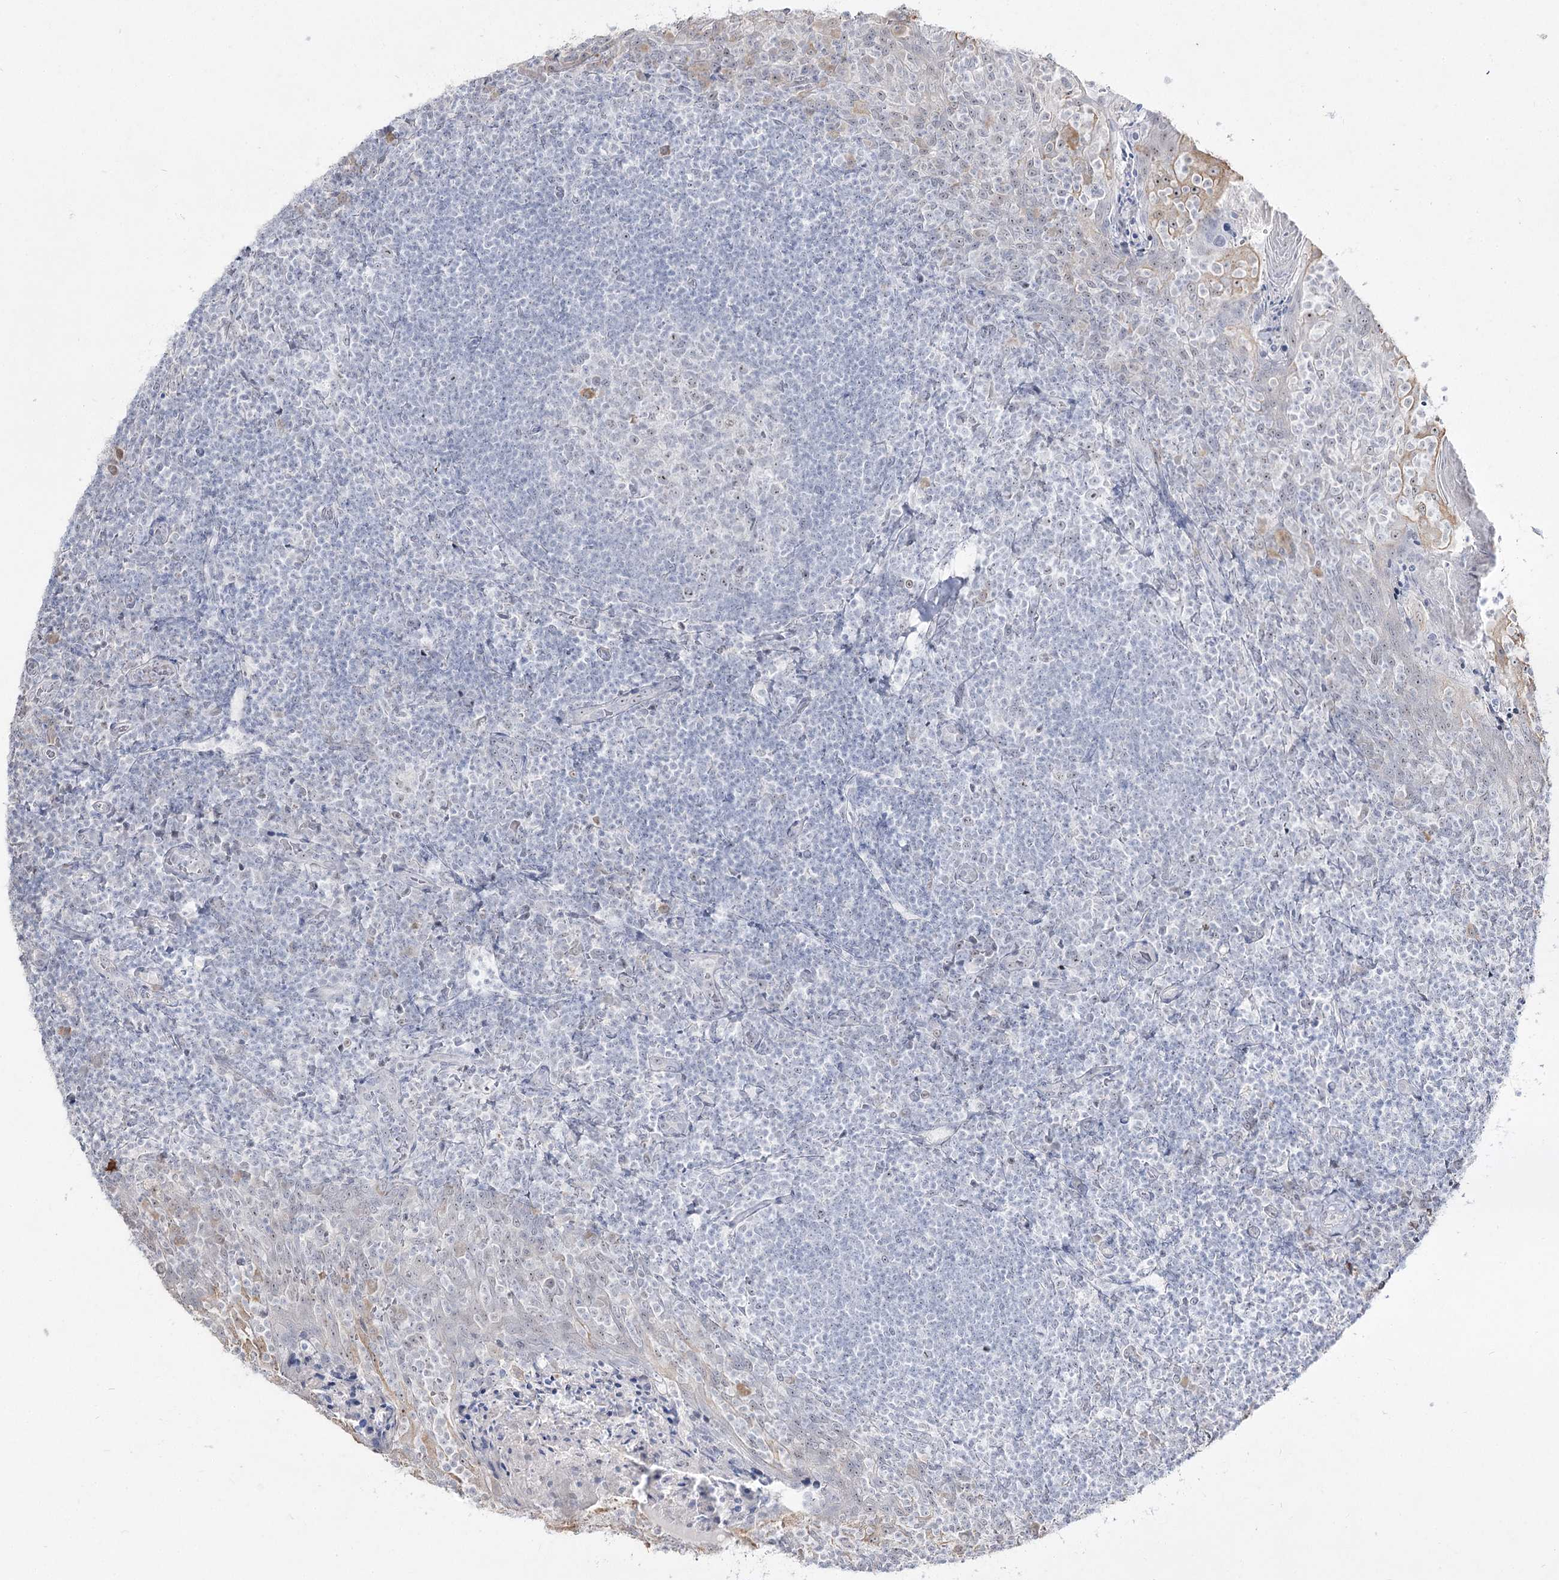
{"staining": {"intensity": "weak", "quantity": "25%-75%", "location": "nuclear"}, "tissue": "tonsil", "cell_type": "Germinal center cells", "image_type": "normal", "snomed": [{"axis": "morphology", "description": "Normal tissue, NOS"}, {"axis": "topography", "description": "Tonsil"}], "caption": "The image exhibits immunohistochemical staining of benign tonsil. There is weak nuclear positivity is appreciated in about 25%-75% of germinal center cells.", "gene": "DDX50", "patient": {"sex": "female", "age": 10}}